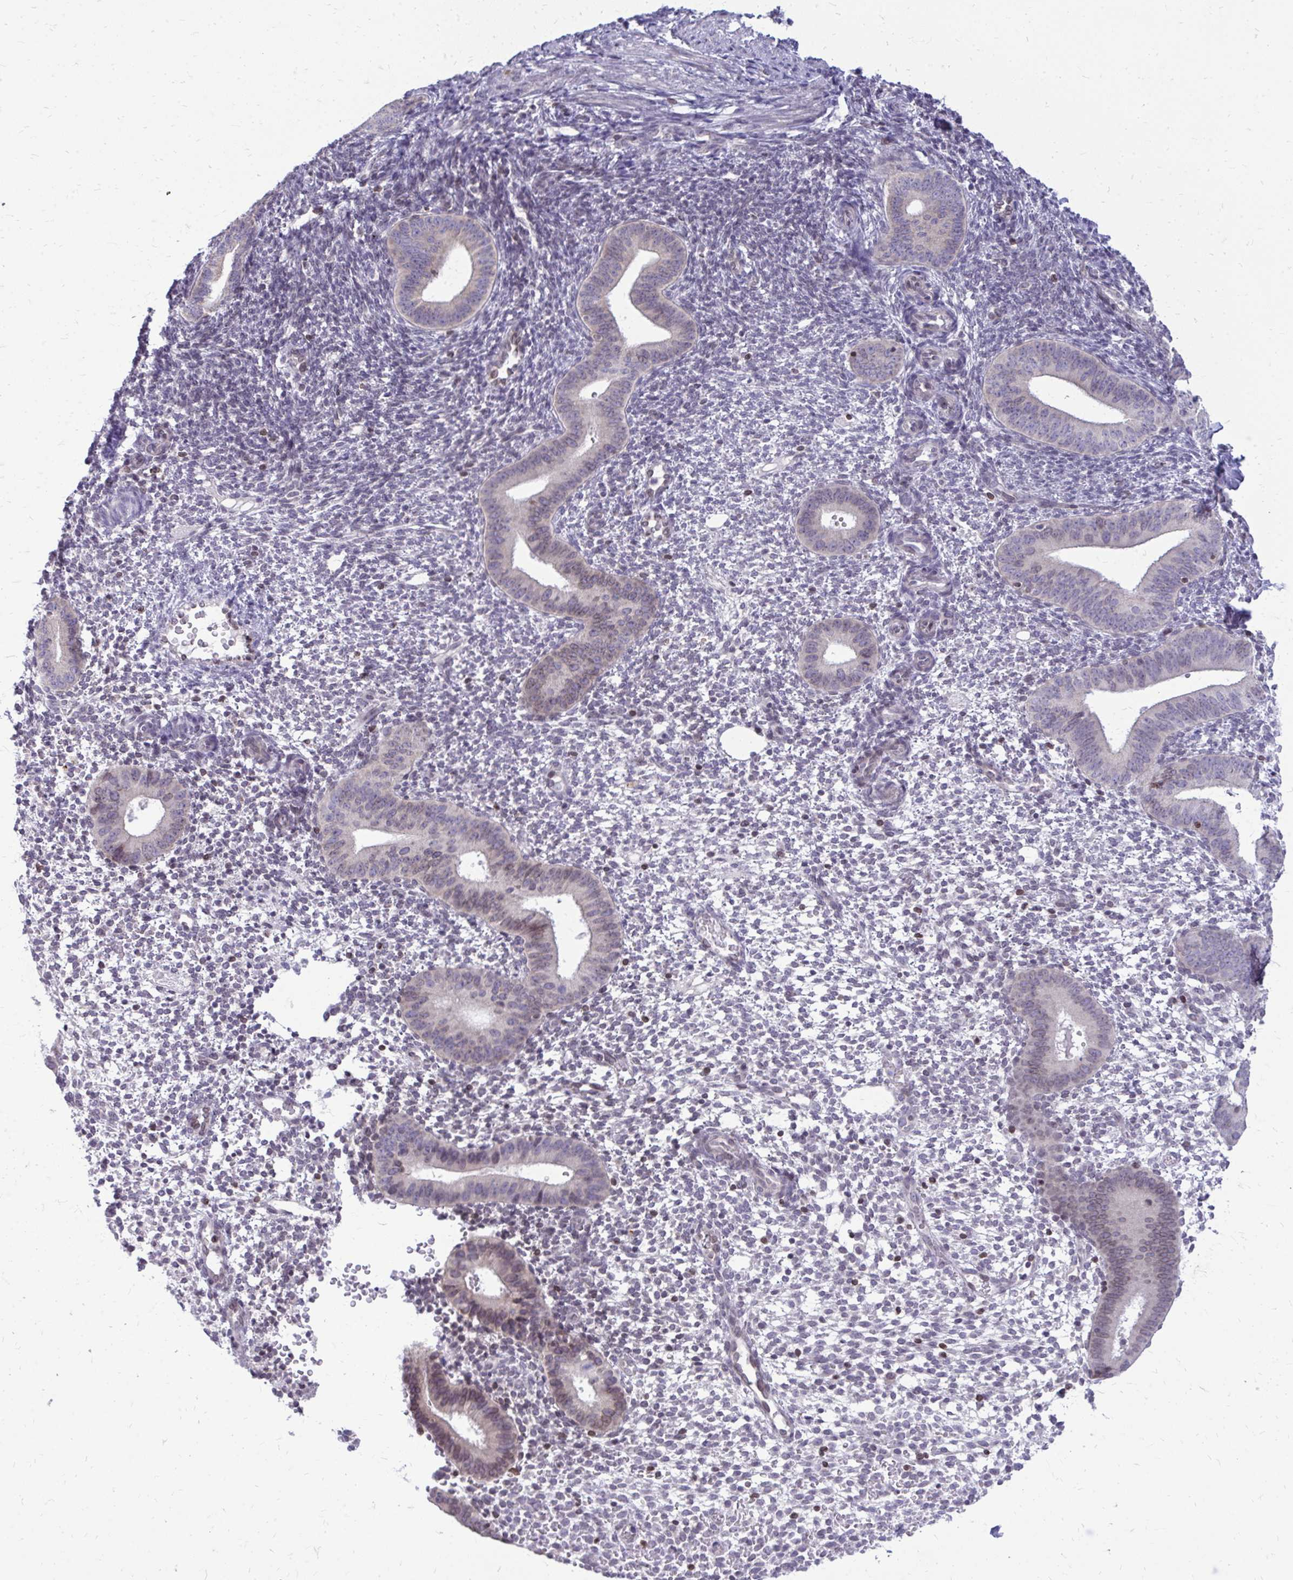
{"staining": {"intensity": "negative", "quantity": "none", "location": "none"}, "tissue": "endometrium", "cell_type": "Cells in endometrial stroma", "image_type": "normal", "snomed": [{"axis": "morphology", "description": "Normal tissue, NOS"}, {"axis": "topography", "description": "Endometrium"}], "caption": "This is an immunohistochemistry (IHC) photomicrograph of unremarkable human endometrium. There is no expression in cells in endometrial stroma.", "gene": "RPS6KA2", "patient": {"sex": "female", "age": 40}}